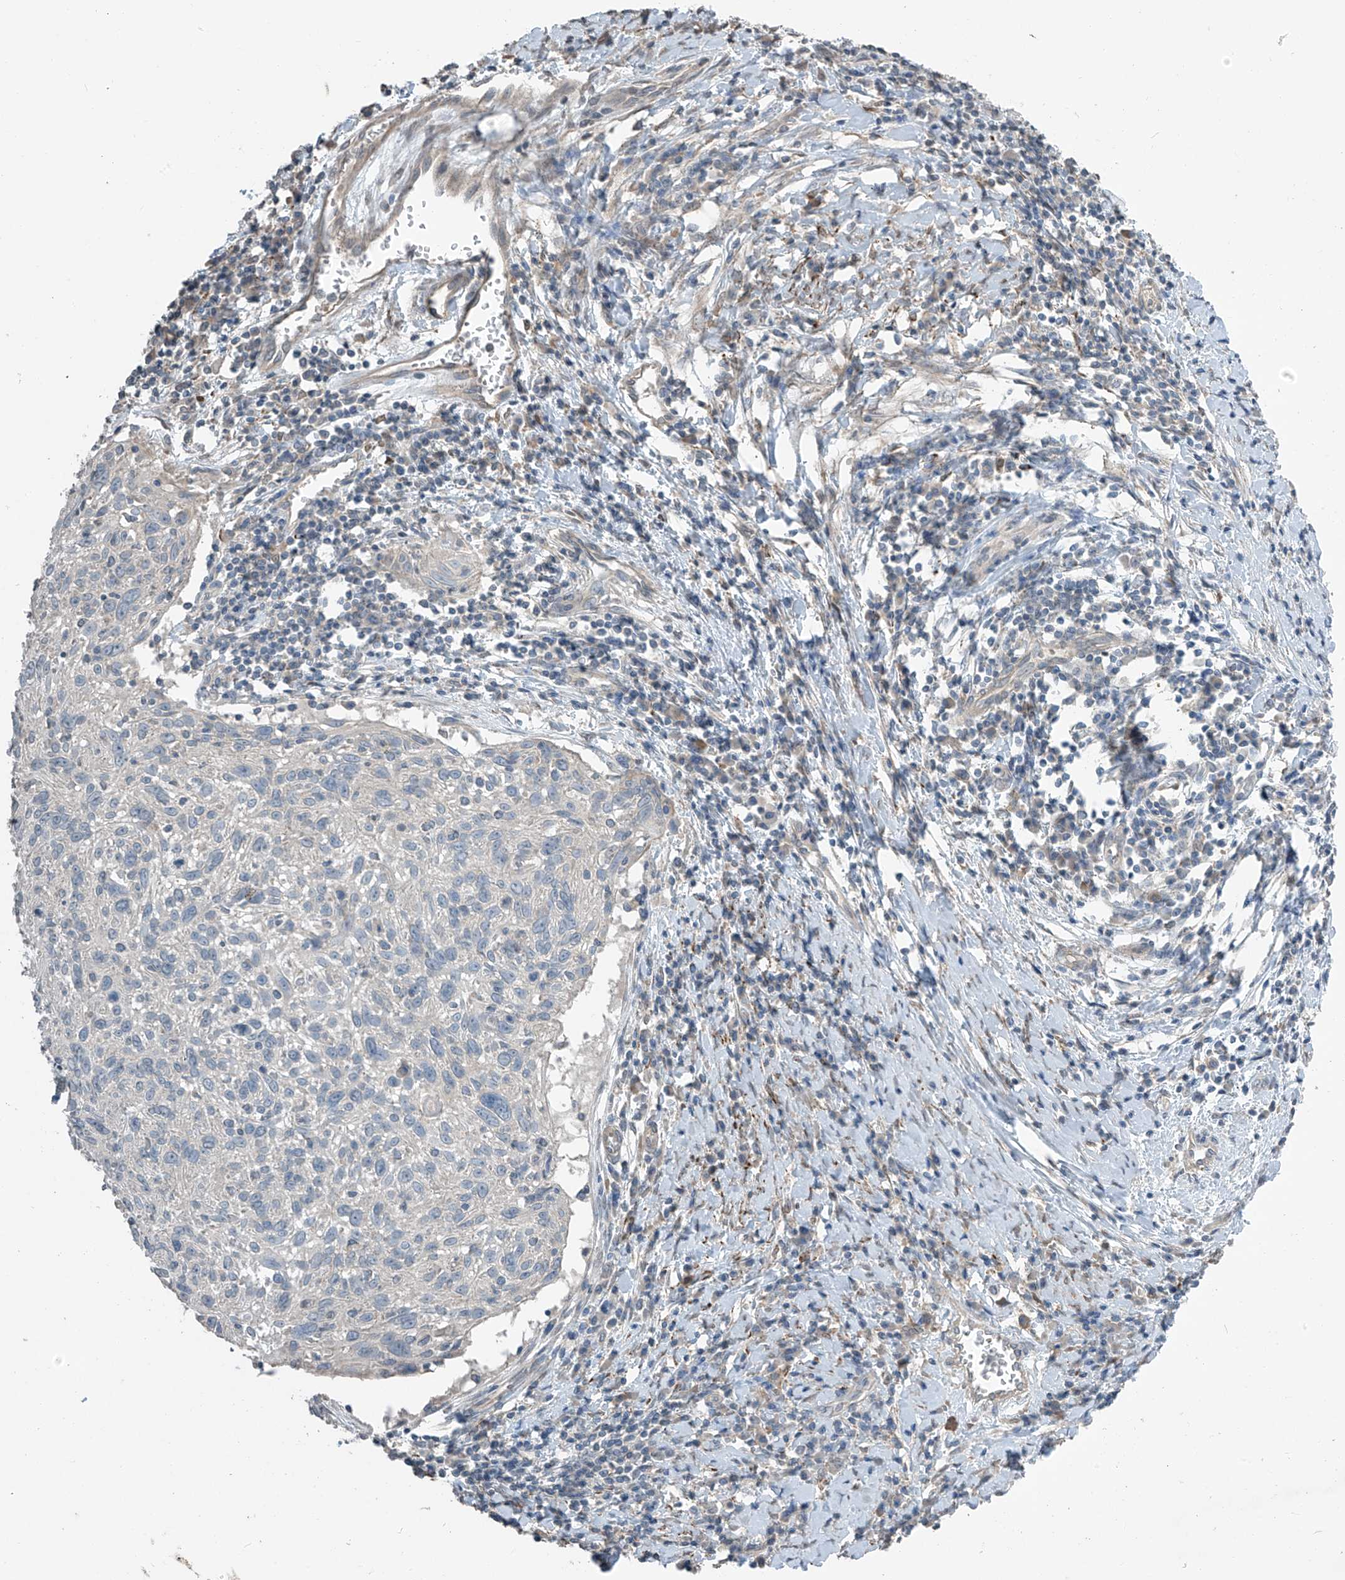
{"staining": {"intensity": "negative", "quantity": "none", "location": "none"}, "tissue": "cervical cancer", "cell_type": "Tumor cells", "image_type": "cancer", "snomed": [{"axis": "morphology", "description": "Squamous cell carcinoma, NOS"}, {"axis": "topography", "description": "Cervix"}], "caption": "Micrograph shows no significant protein positivity in tumor cells of cervical cancer.", "gene": "HOXA11", "patient": {"sex": "female", "age": 51}}